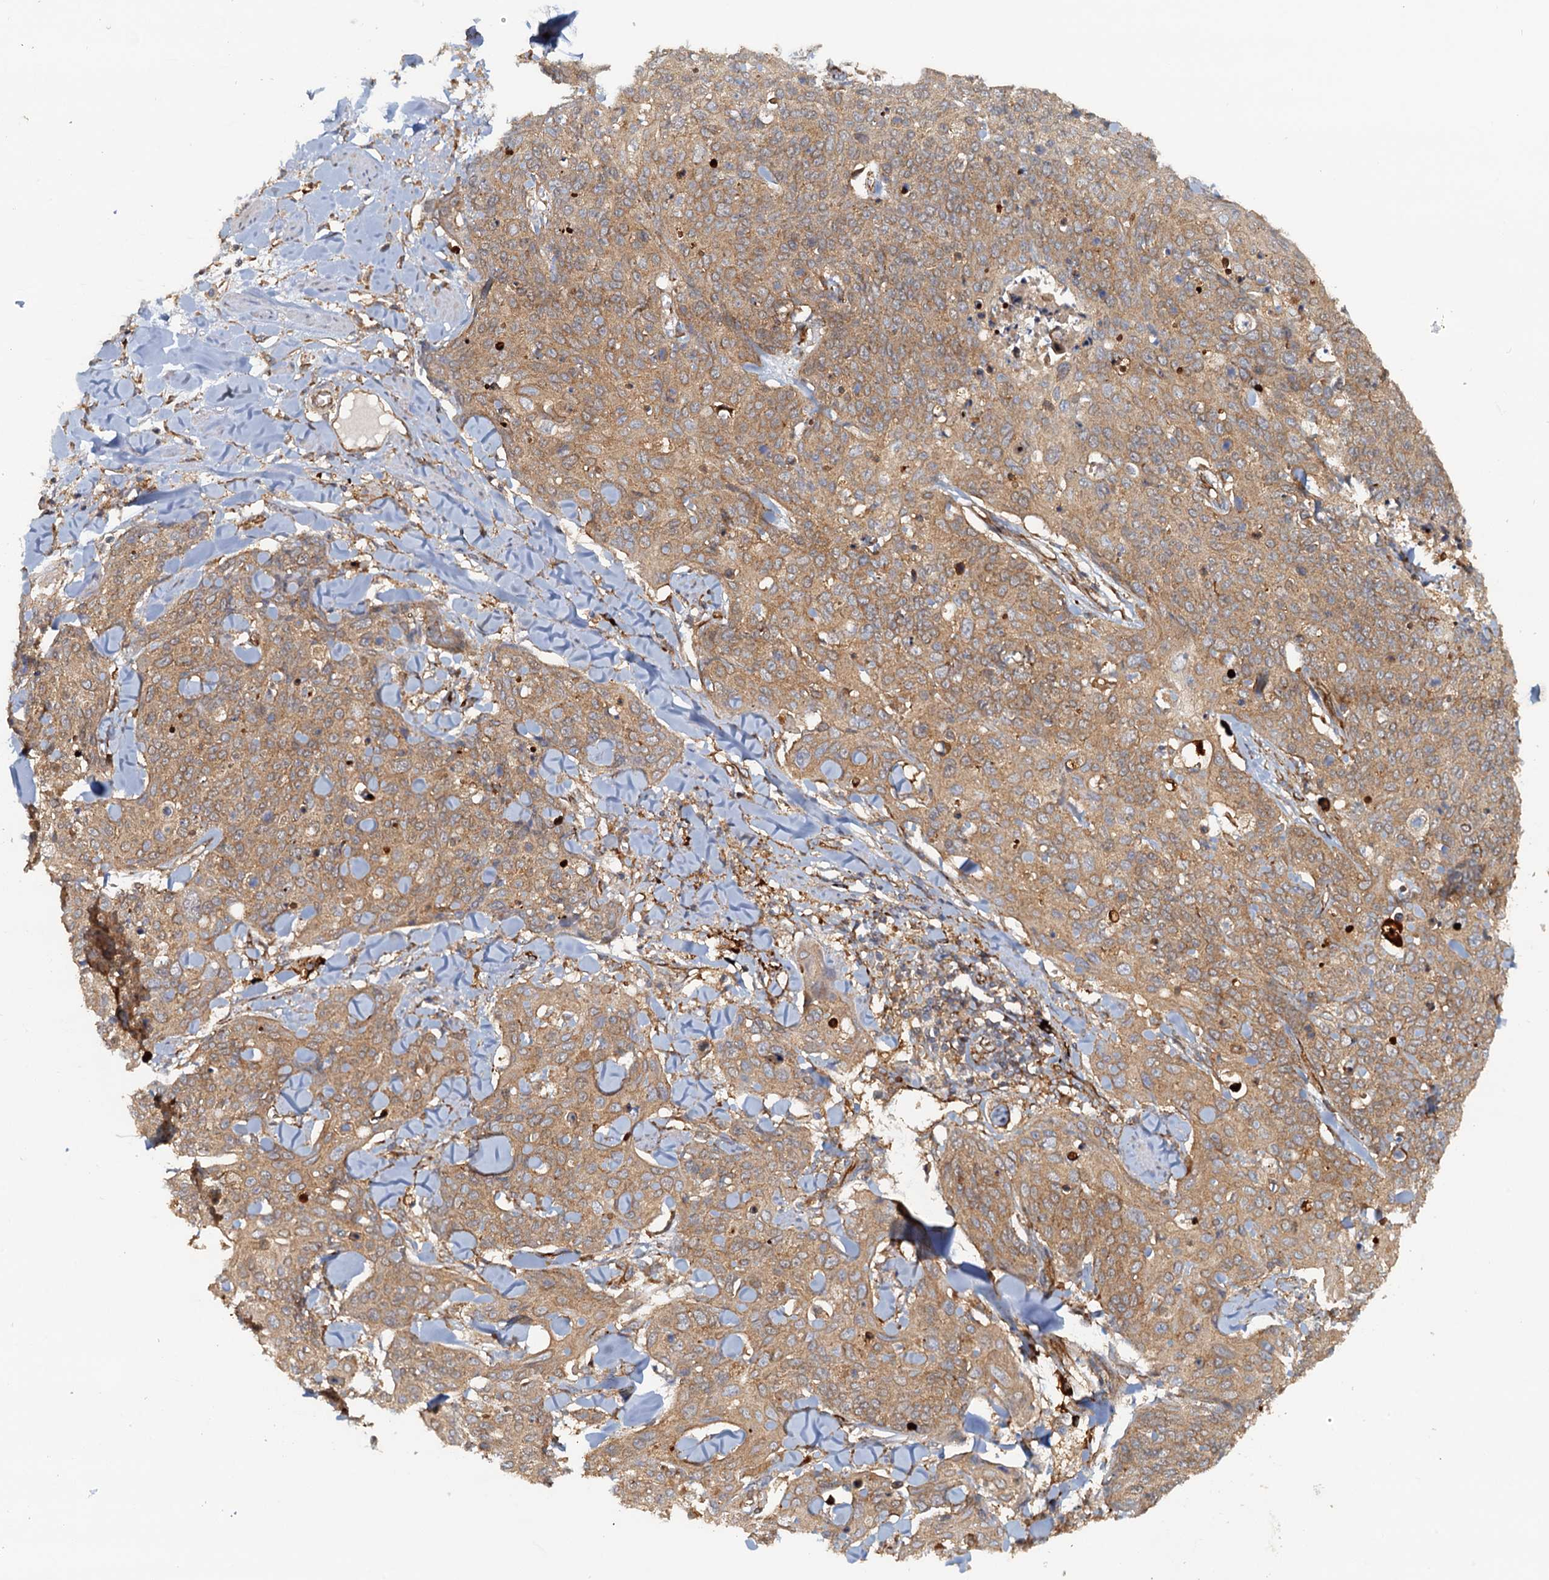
{"staining": {"intensity": "moderate", "quantity": ">75%", "location": "cytoplasmic/membranous"}, "tissue": "skin cancer", "cell_type": "Tumor cells", "image_type": "cancer", "snomed": [{"axis": "morphology", "description": "Squamous cell carcinoma, NOS"}, {"axis": "topography", "description": "Skin"}, {"axis": "topography", "description": "Vulva"}], "caption": "Squamous cell carcinoma (skin) stained with DAB IHC displays medium levels of moderate cytoplasmic/membranous positivity in approximately >75% of tumor cells.", "gene": "NIPAL3", "patient": {"sex": "female", "age": 85}}